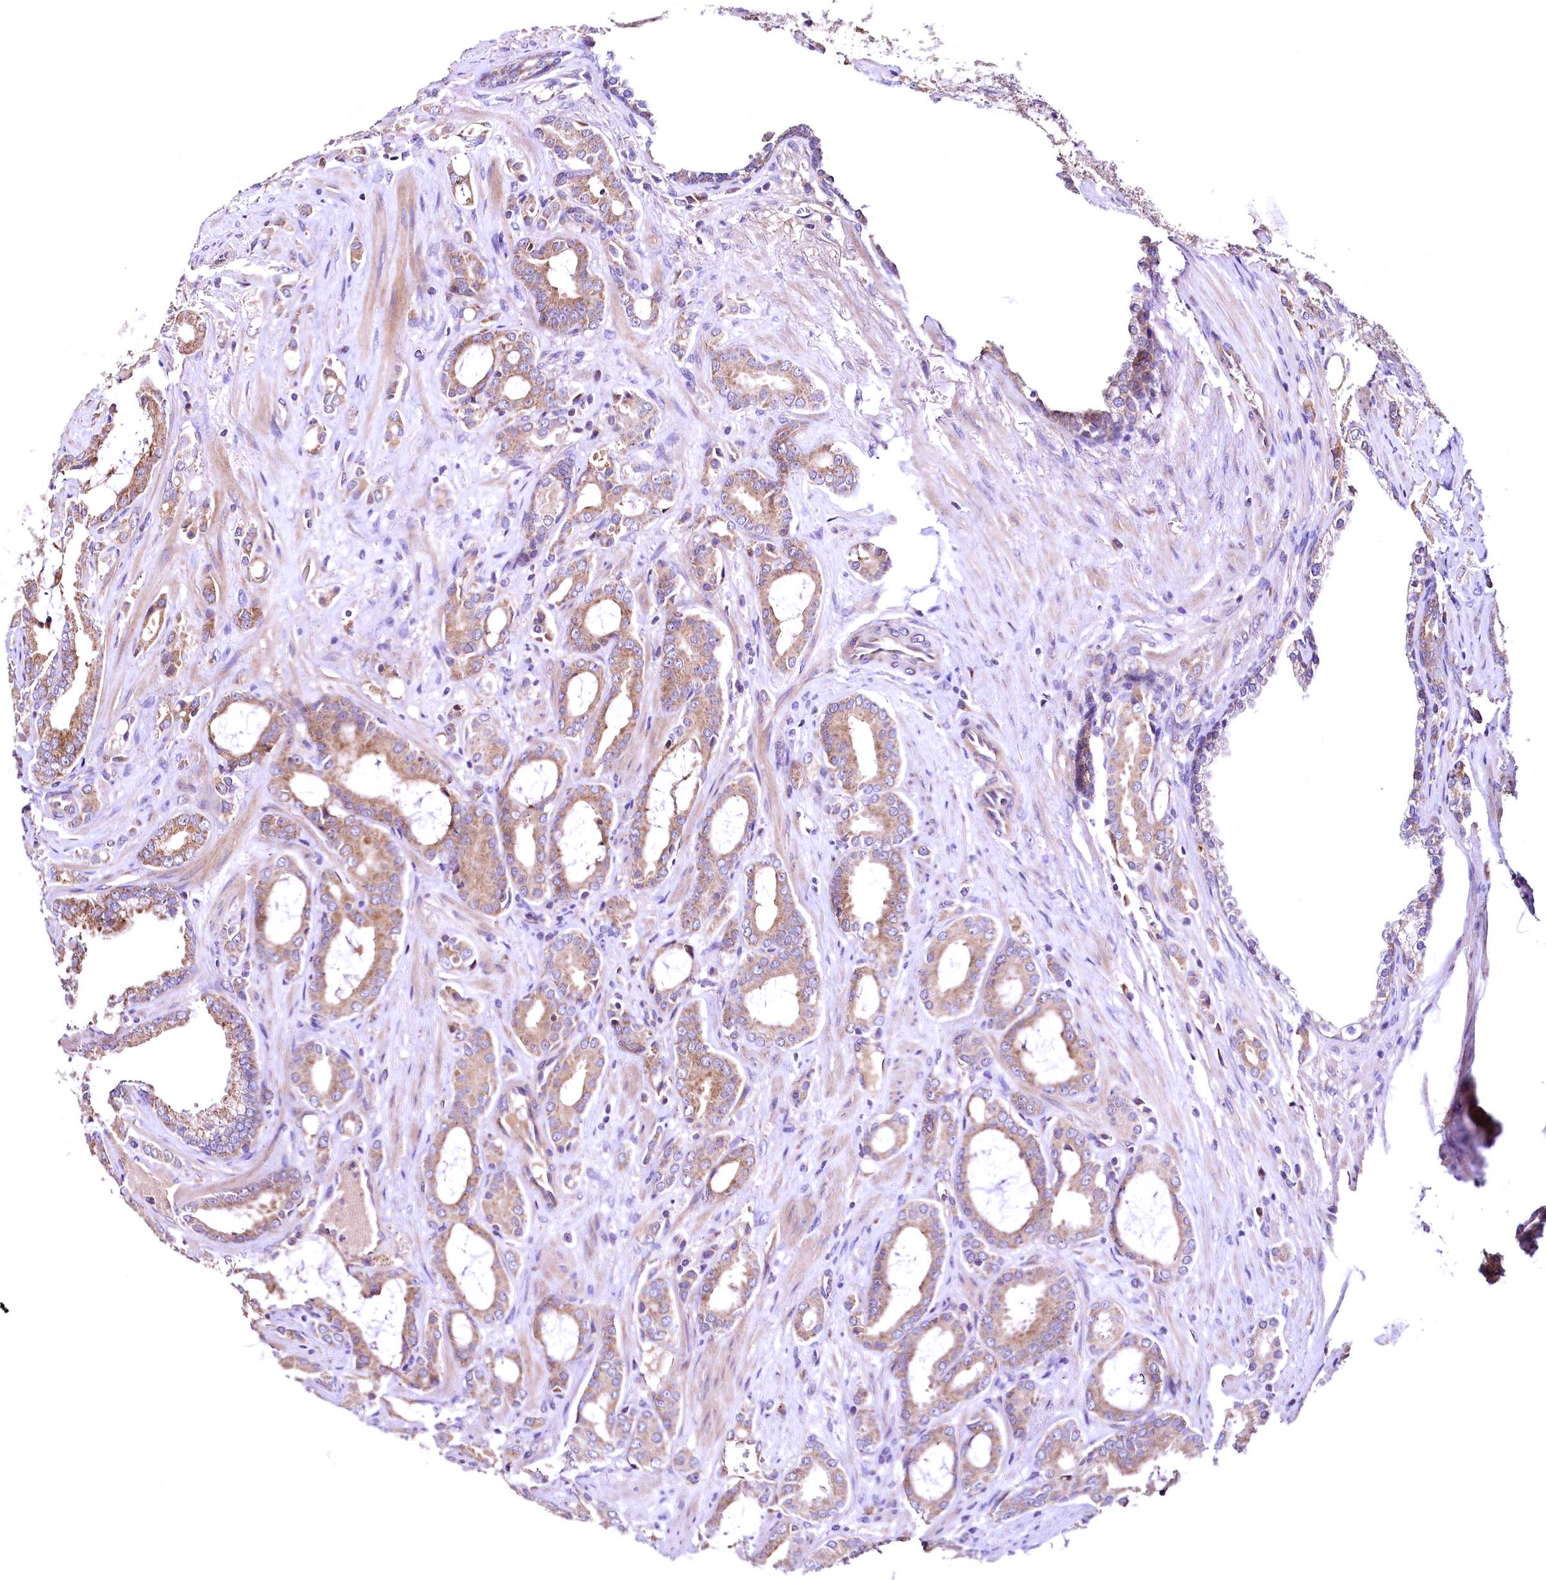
{"staining": {"intensity": "moderate", "quantity": ">75%", "location": "cytoplasmic/membranous"}, "tissue": "prostate cancer", "cell_type": "Tumor cells", "image_type": "cancer", "snomed": [{"axis": "morphology", "description": "Adenocarcinoma, High grade"}, {"axis": "topography", "description": "Prostate"}], "caption": "Immunohistochemistry (IHC) image of neoplastic tissue: prostate cancer (high-grade adenocarcinoma) stained using immunohistochemistry reveals medium levels of moderate protein expression localized specifically in the cytoplasmic/membranous of tumor cells, appearing as a cytoplasmic/membranous brown color.", "gene": "MRPL57", "patient": {"sex": "male", "age": 72}}